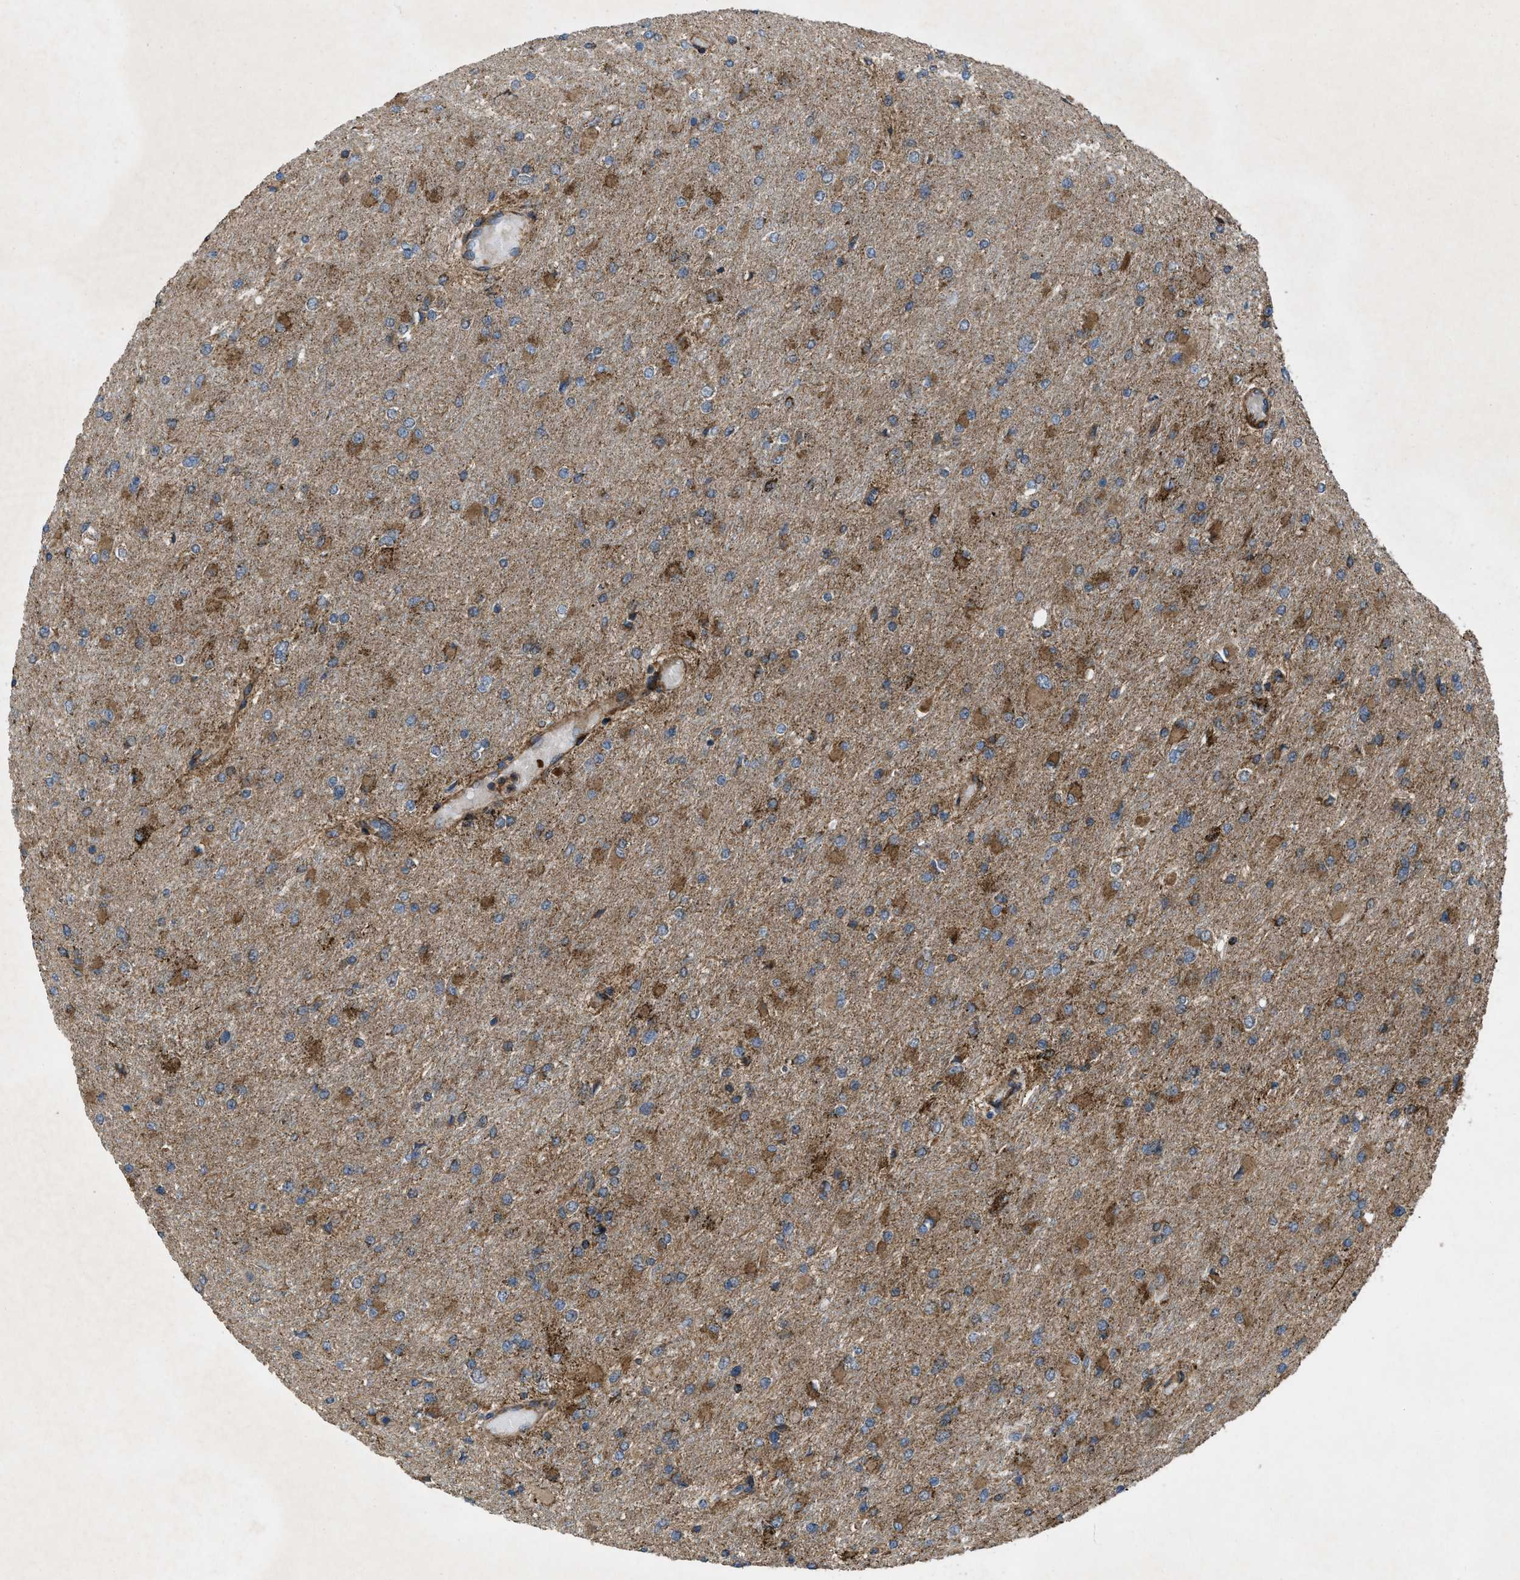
{"staining": {"intensity": "moderate", "quantity": ">75%", "location": "cytoplasmic/membranous"}, "tissue": "glioma", "cell_type": "Tumor cells", "image_type": "cancer", "snomed": [{"axis": "morphology", "description": "Glioma, malignant, High grade"}, {"axis": "topography", "description": "Cerebral cortex"}], "caption": "Brown immunohistochemical staining in human glioma reveals moderate cytoplasmic/membranous expression in about >75% of tumor cells. The staining was performed using DAB, with brown indicating positive protein expression. Nuclei are stained blue with hematoxylin.", "gene": "PER3", "patient": {"sex": "female", "age": 36}}